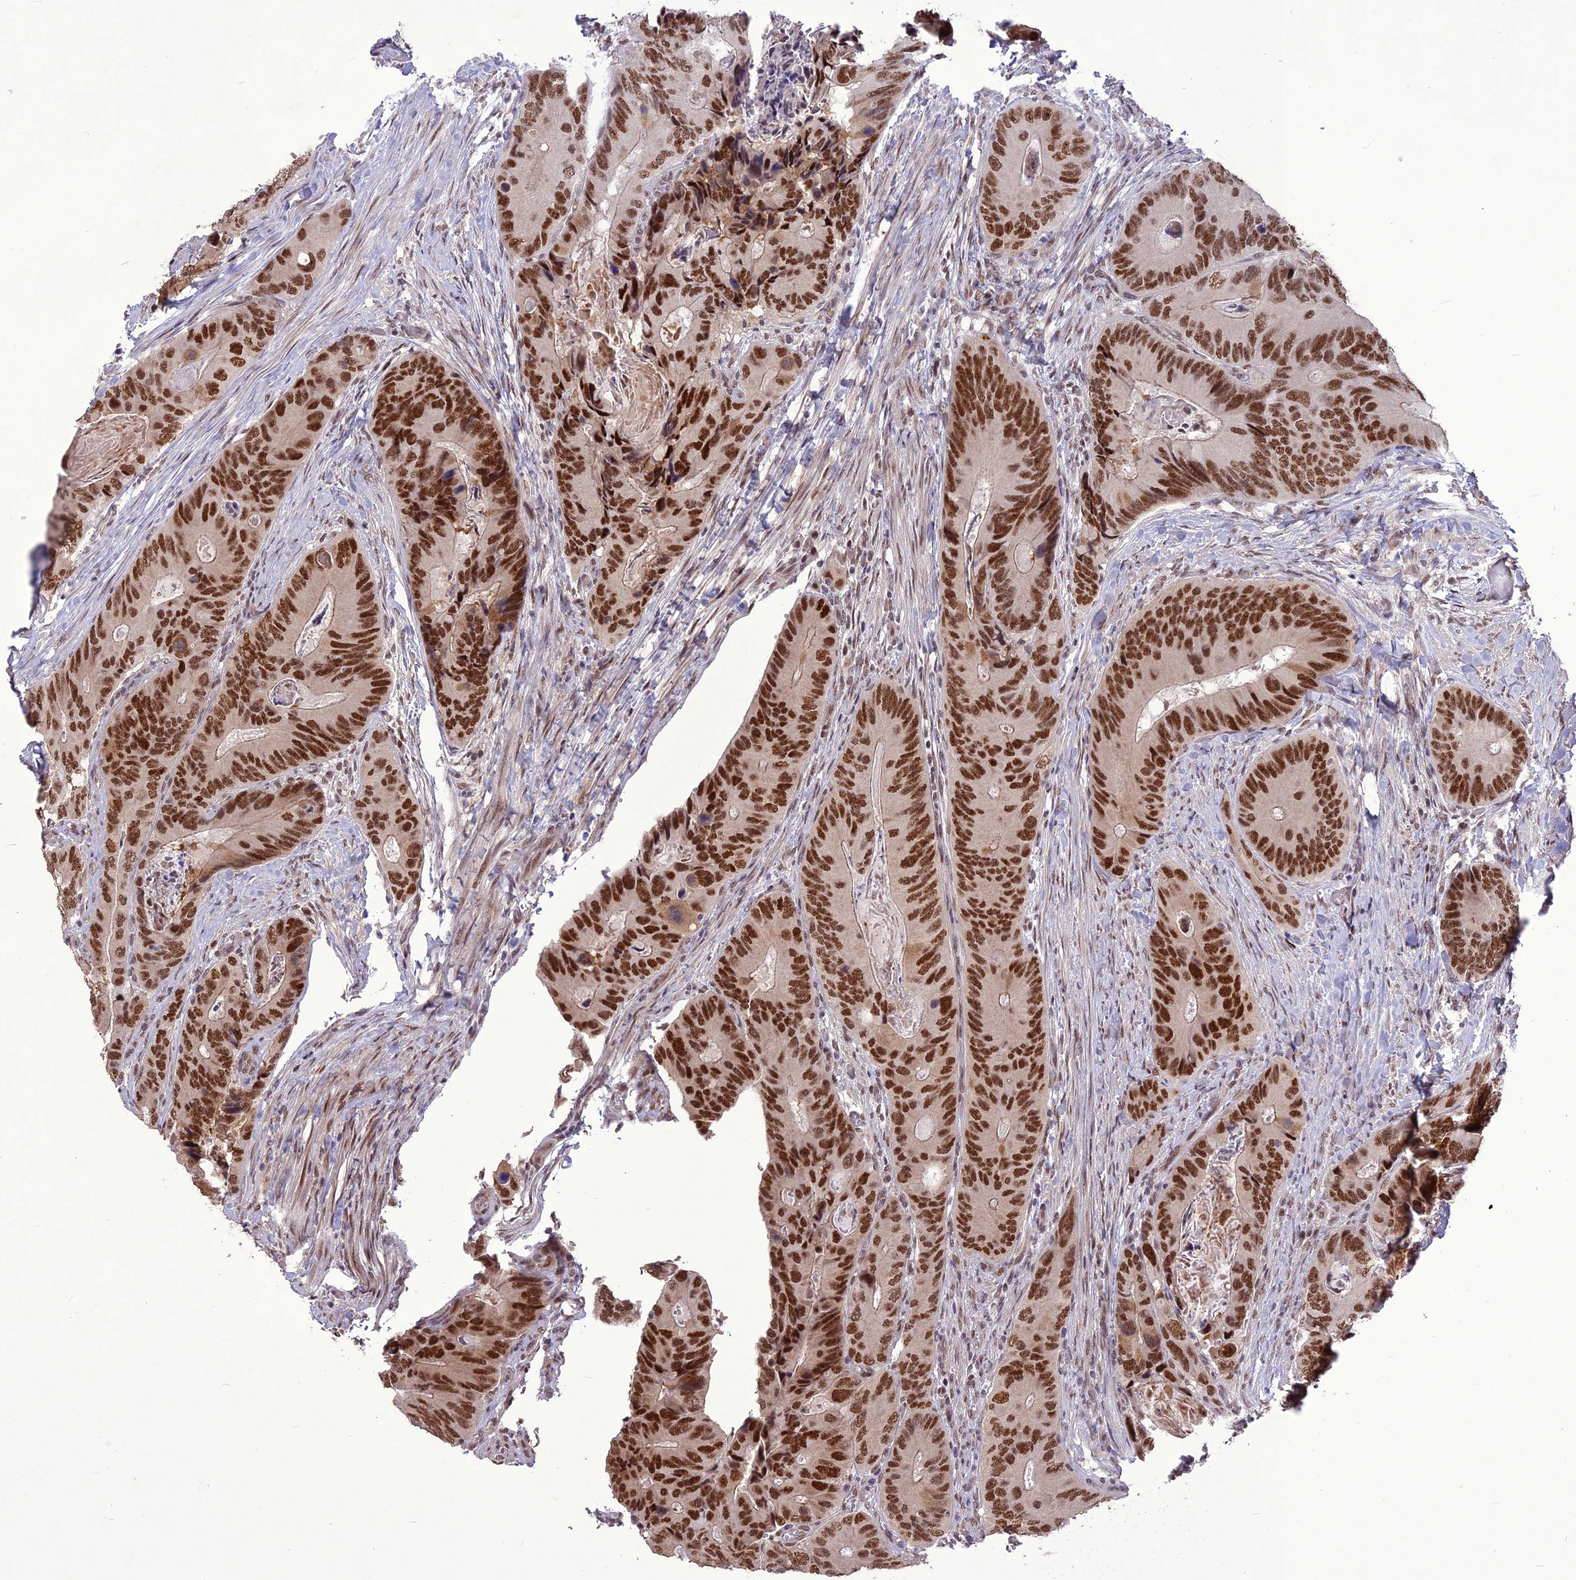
{"staining": {"intensity": "strong", "quantity": ">75%", "location": "nuclear"}, "tissue": "colorectal cancer", "cell_type": "Tumor cells", "image_type": "cancer", "snomed": [{"axis": "morphology", "description": "Adenocarcinoma, NOS"}, {"axis": "topography", "description": "Colon"}], "caption": "Colorectal cancer stained with IHC demonstrates strong nuclear staining in about >75% of tumor cells. The staining is performed using DAB brown chromogen to label protein expression. The nuclei are counter-stained blue using hematoxylin.", "gene": "DIS3", "patient": {"sex": "male", "age": 84}}